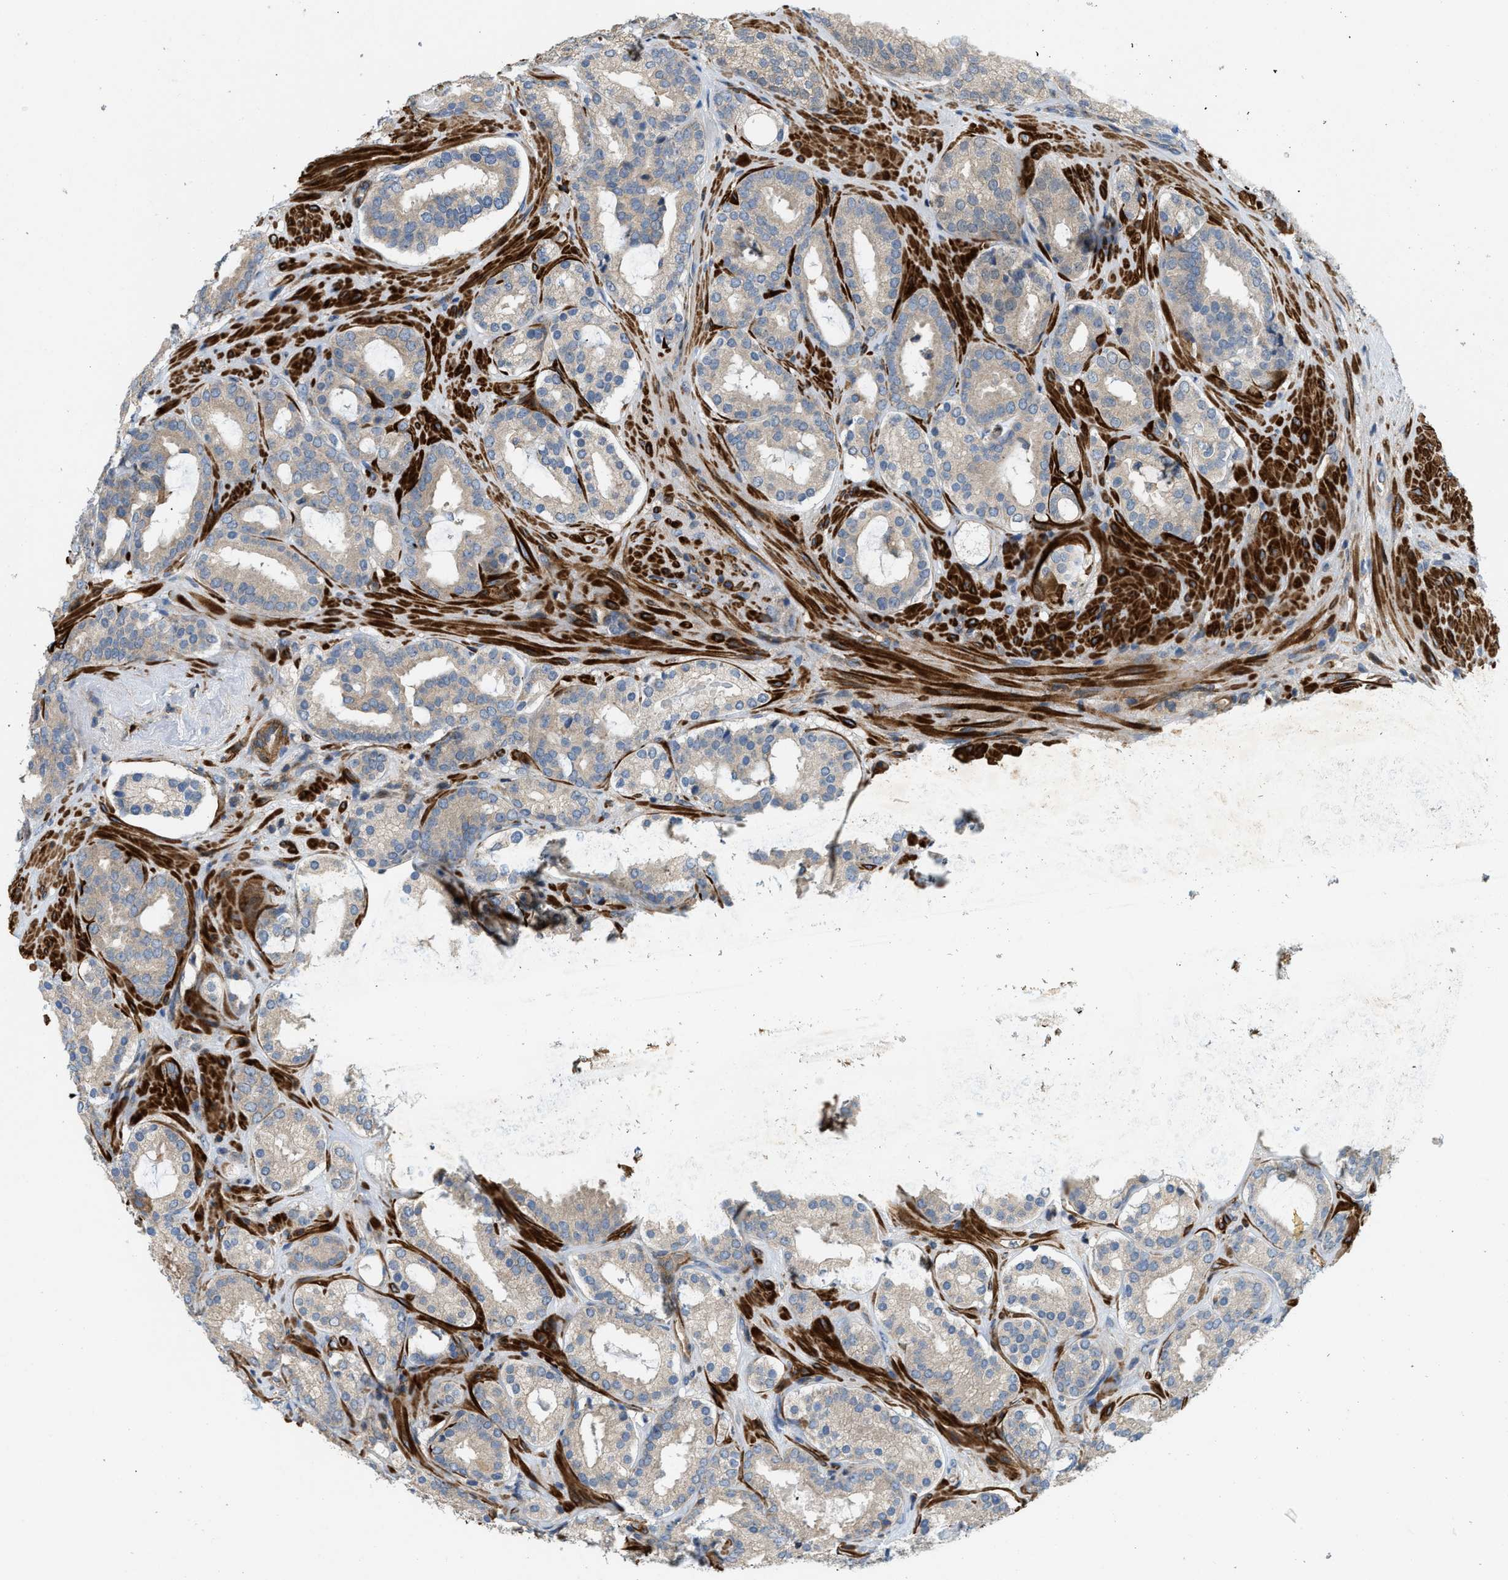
{"staining": {"intensity": "weak", "quantity": ">75%", "location": "cytoplasmic/membranous"}, "tissue": "prostate cancer", "cell_type": "Tumor cells", "image_type": "cancer", "snomed": [{"axis": "morphology", "description": "Adenocarcinoma, Low grade"}, {"axis": "topography", "description": "Prostate"}], "caption": "Immunohistochemistry staining of prostate adenocarcinoma (low-grade), which exhibits low levels of weak cytoplasmic/membranous positivity in about >75% of tumor cells indicating weak cytoplasmic/membranous protein staining. The staining was performed using DAB (3,3'-diaminobenzidine) (brown) for protein detection and nuclei were counterstained in hematoxylin (blue).", "gene": "BTN3A2", "patient": {"sex": "male", "age": 69}}